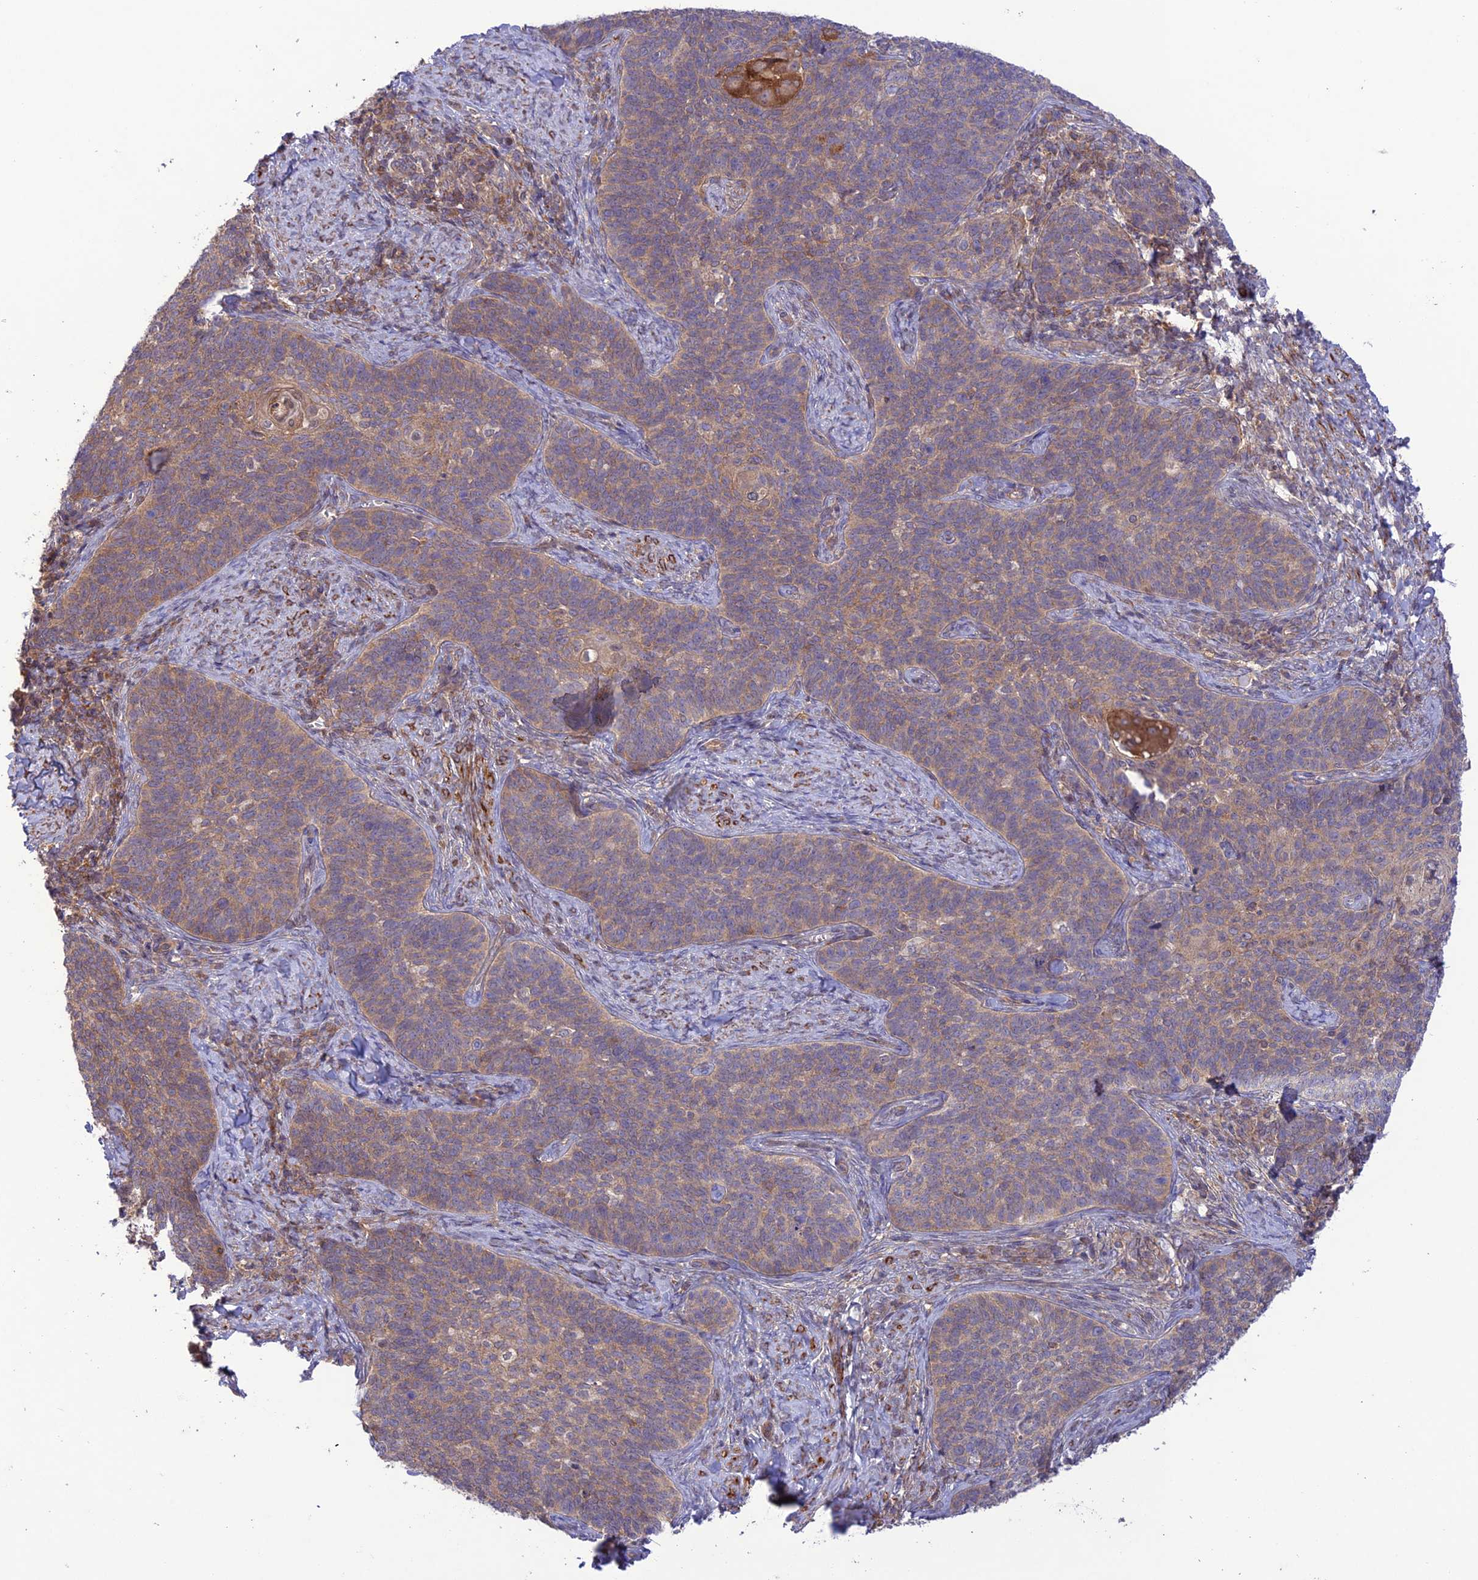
{"staining": {"intensity": "weak", "quantity": ">75%", "location": "cytoplasmic/membranous"}, "tissue": "cervical cancer", "cell_type": "Tumor cells", "image_type": "cancer", "snomed": [{"axis": "morphology", "description": "Normal tissue, NOS"}, {"axis": "morphology", "description": "Squamous cell carcinoma, NOS"}, {"axis": "topography", "description": "Cervix"}], "caption": "Brown immunohistochemical staining in cervical squamous cell carcinoma displays weak cytoplasmic/membranous positivity in approximately >75% of tumor cells. The protein is shown in brown color, while the nuclei are stained blue.", "gene": "FCHSD1", "patient": {"sex": "female", "age": 39}}